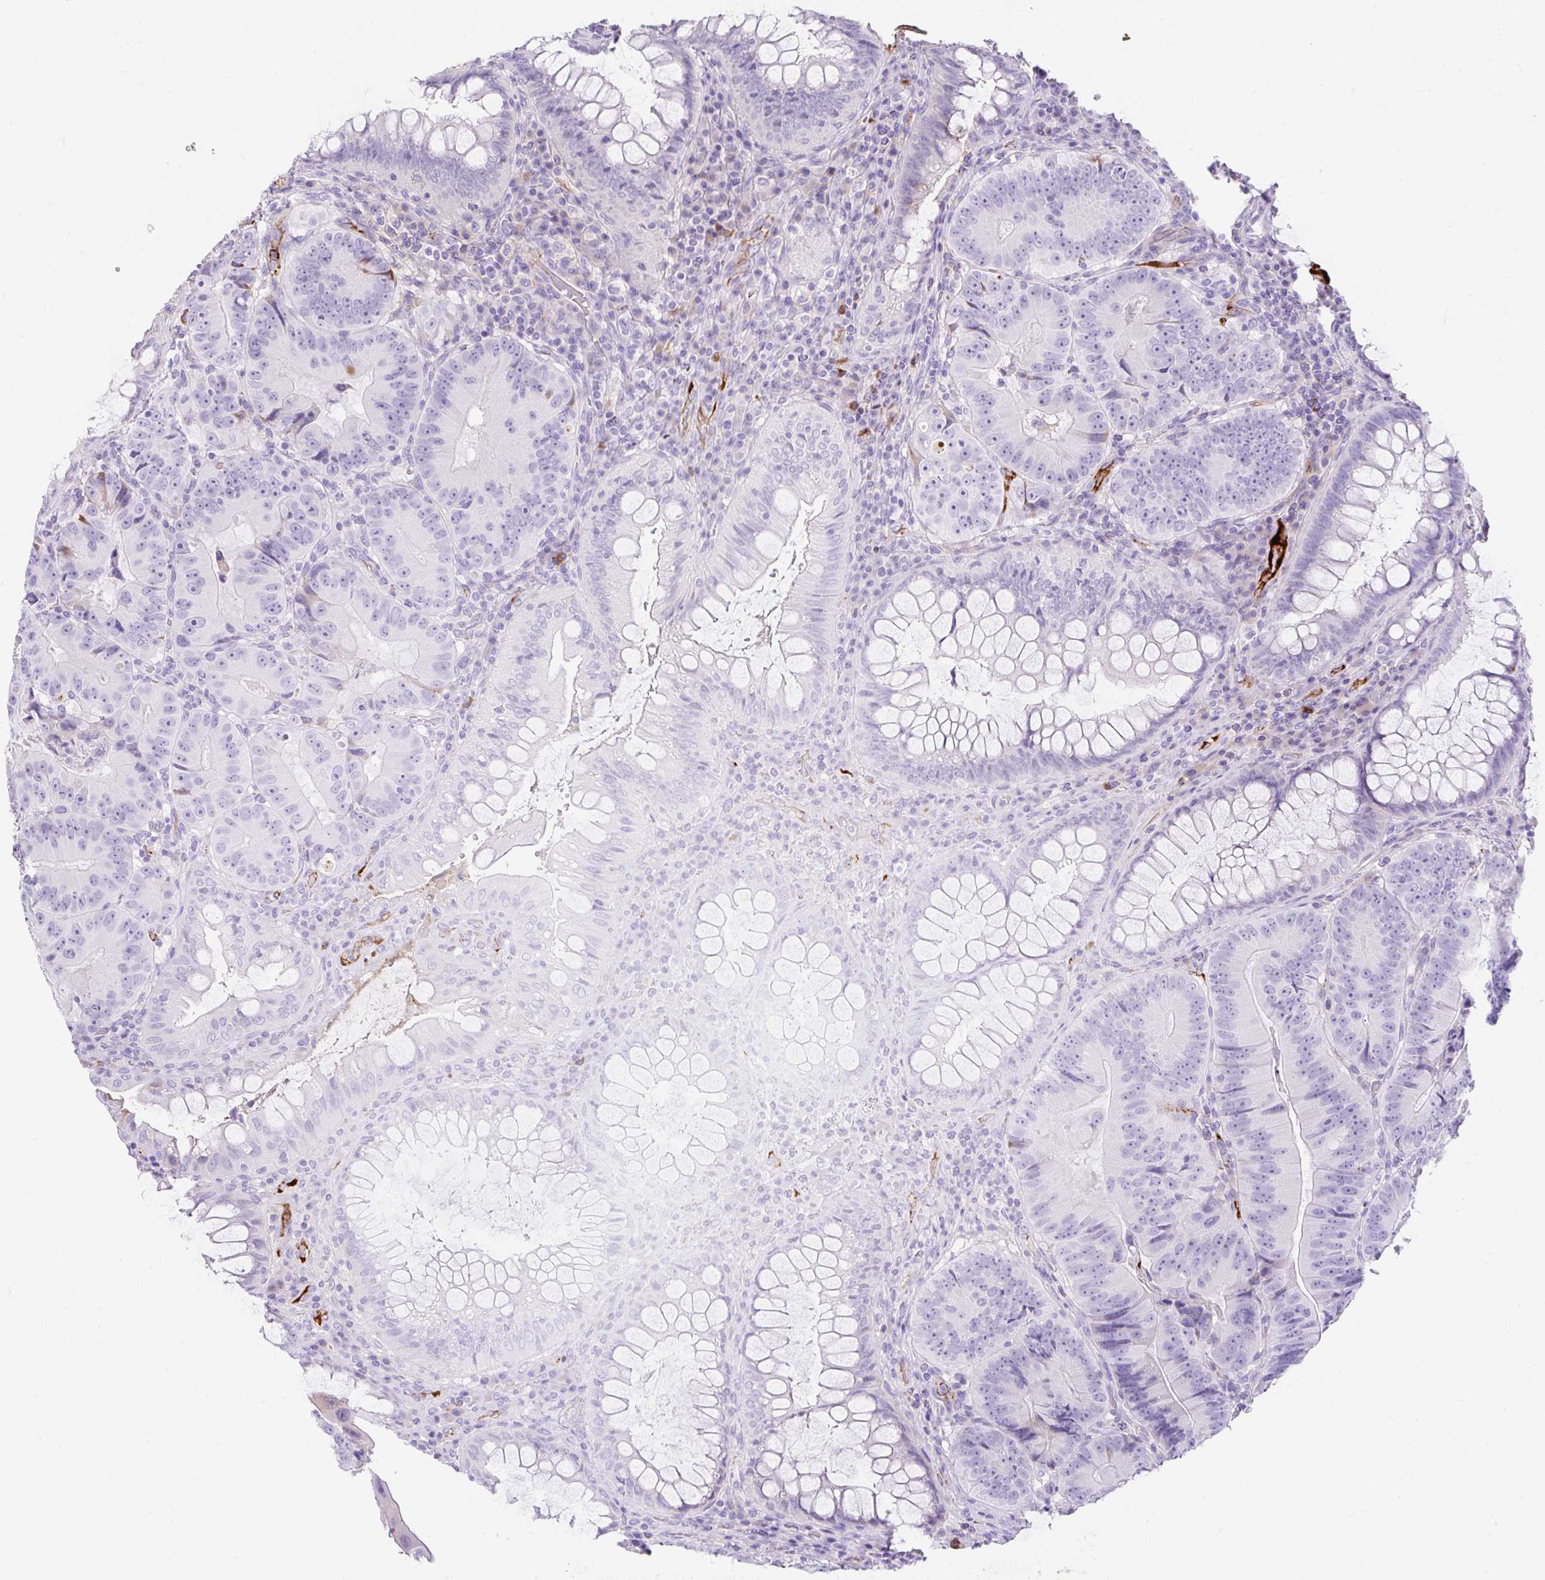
{"staining": {"intensity": "negative", "quantity": "none", "location": "none"}, "tissue": "colorectal cancer", "cell_type": "Tumor cells", "image_type": "cancer", "snomed": [{"axis": "morphology", "description": "Adenocarcinoma, NOS"}, {"axis": "topography", "description": "Colon"}], "caption": "An IHC micrograph of colorectal cancer is shown. There is no staining in tumor cells of colorectal cancer.", "gene": "APOC4-APOC2", "patient": {"sex": "female", "age": 86}}